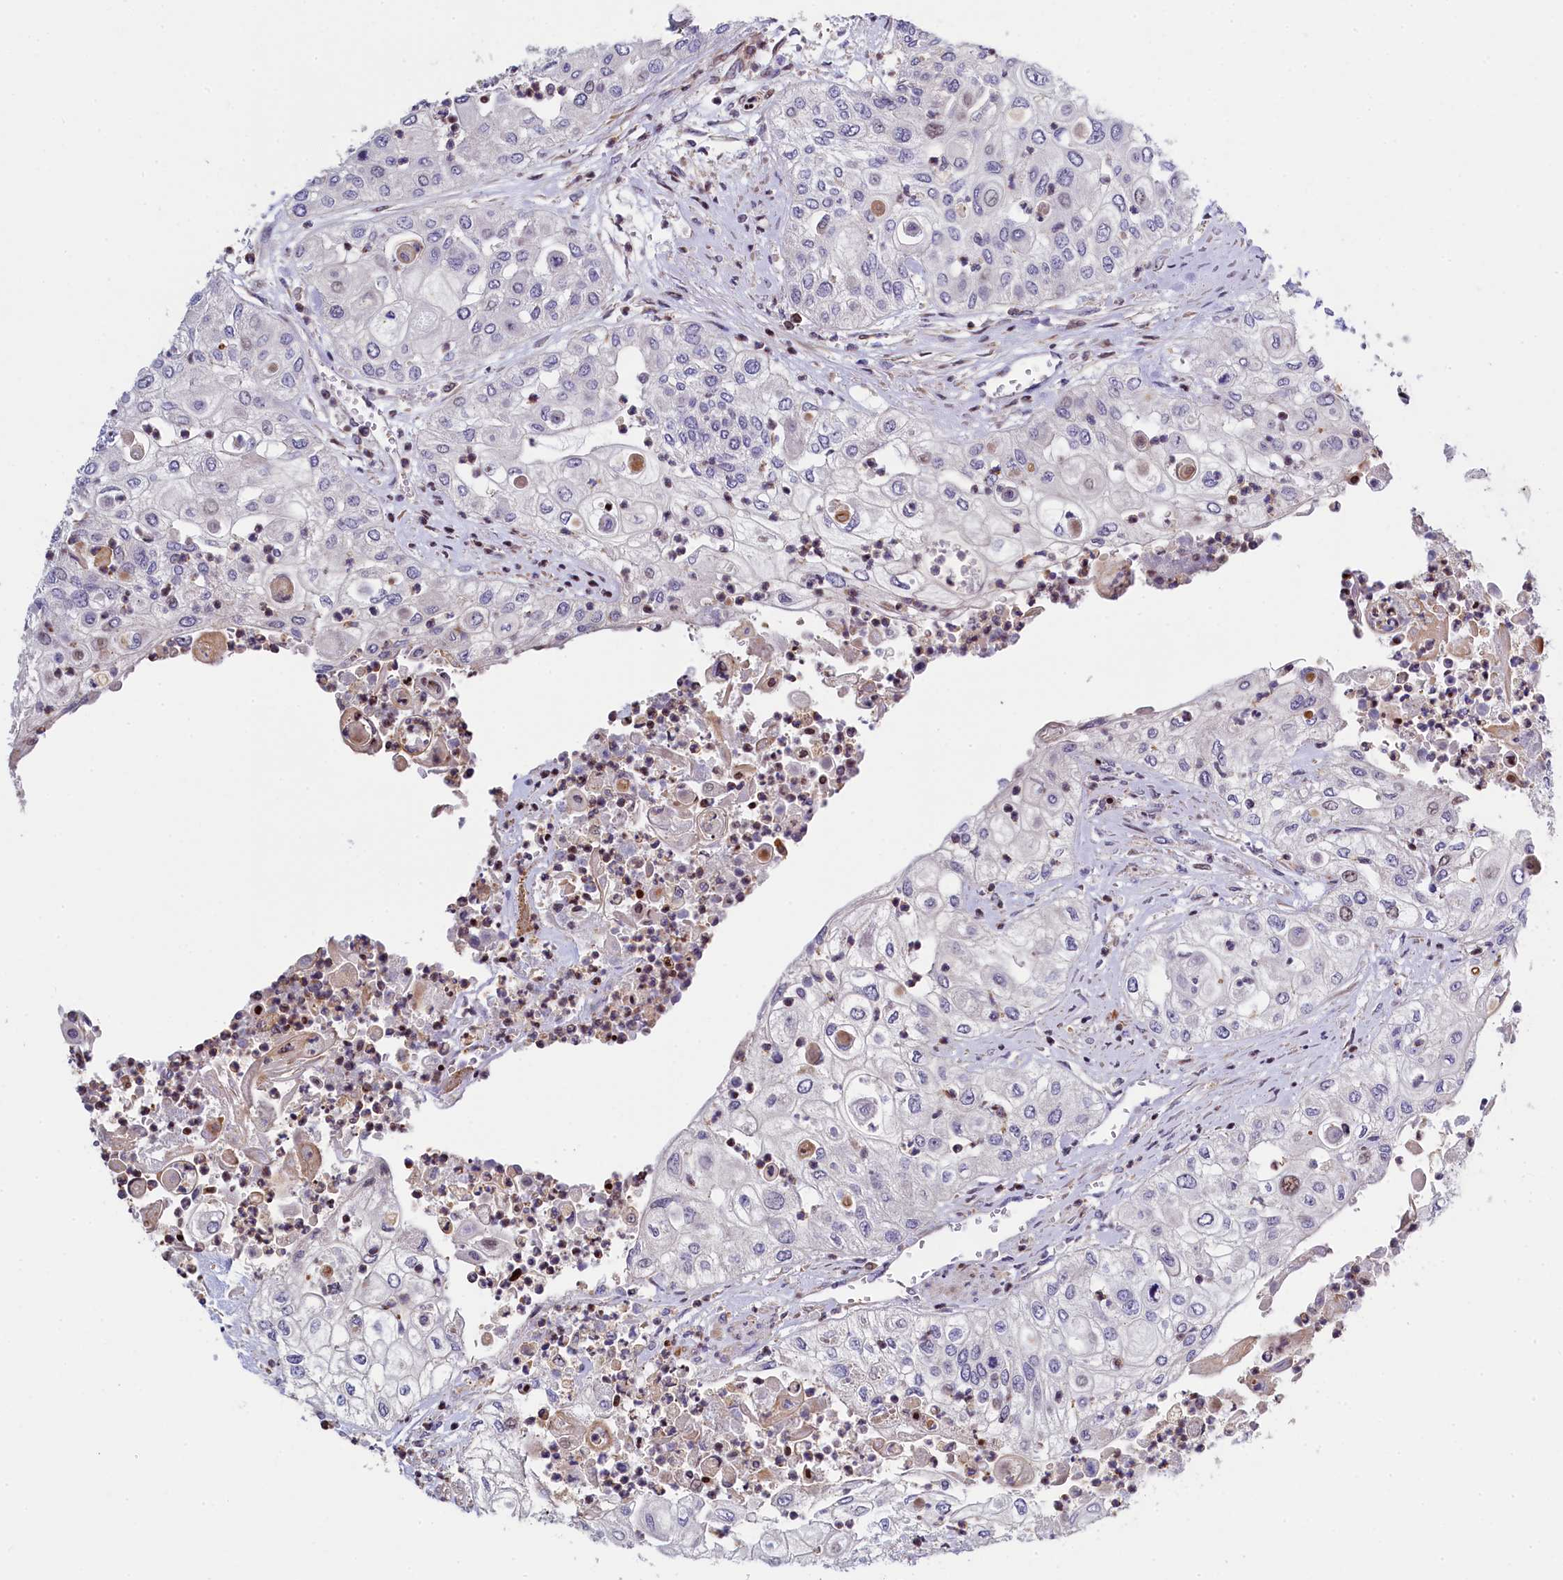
{"staining": {"intensity": "negative", "quantity": "none", "location": "none"}, "tissue": "urothelial cancer", "cell_type": "Tumor cells", "image_type": "cancer", "snomed": [{"axis": "morphology", "description": "Urothelial carcinoma, High grade"}, {"axis": "topography", "description": "Urinary bladder"}], "caption": "High-grade urothelial carcinoma was stained to show a protein in brown. There is no significant expression in tumor cells. (Brightfield microscopy of DAB IHC at high magnification).", "gene": "TGDS", "patient": {"sex": "female", "age": 79}}